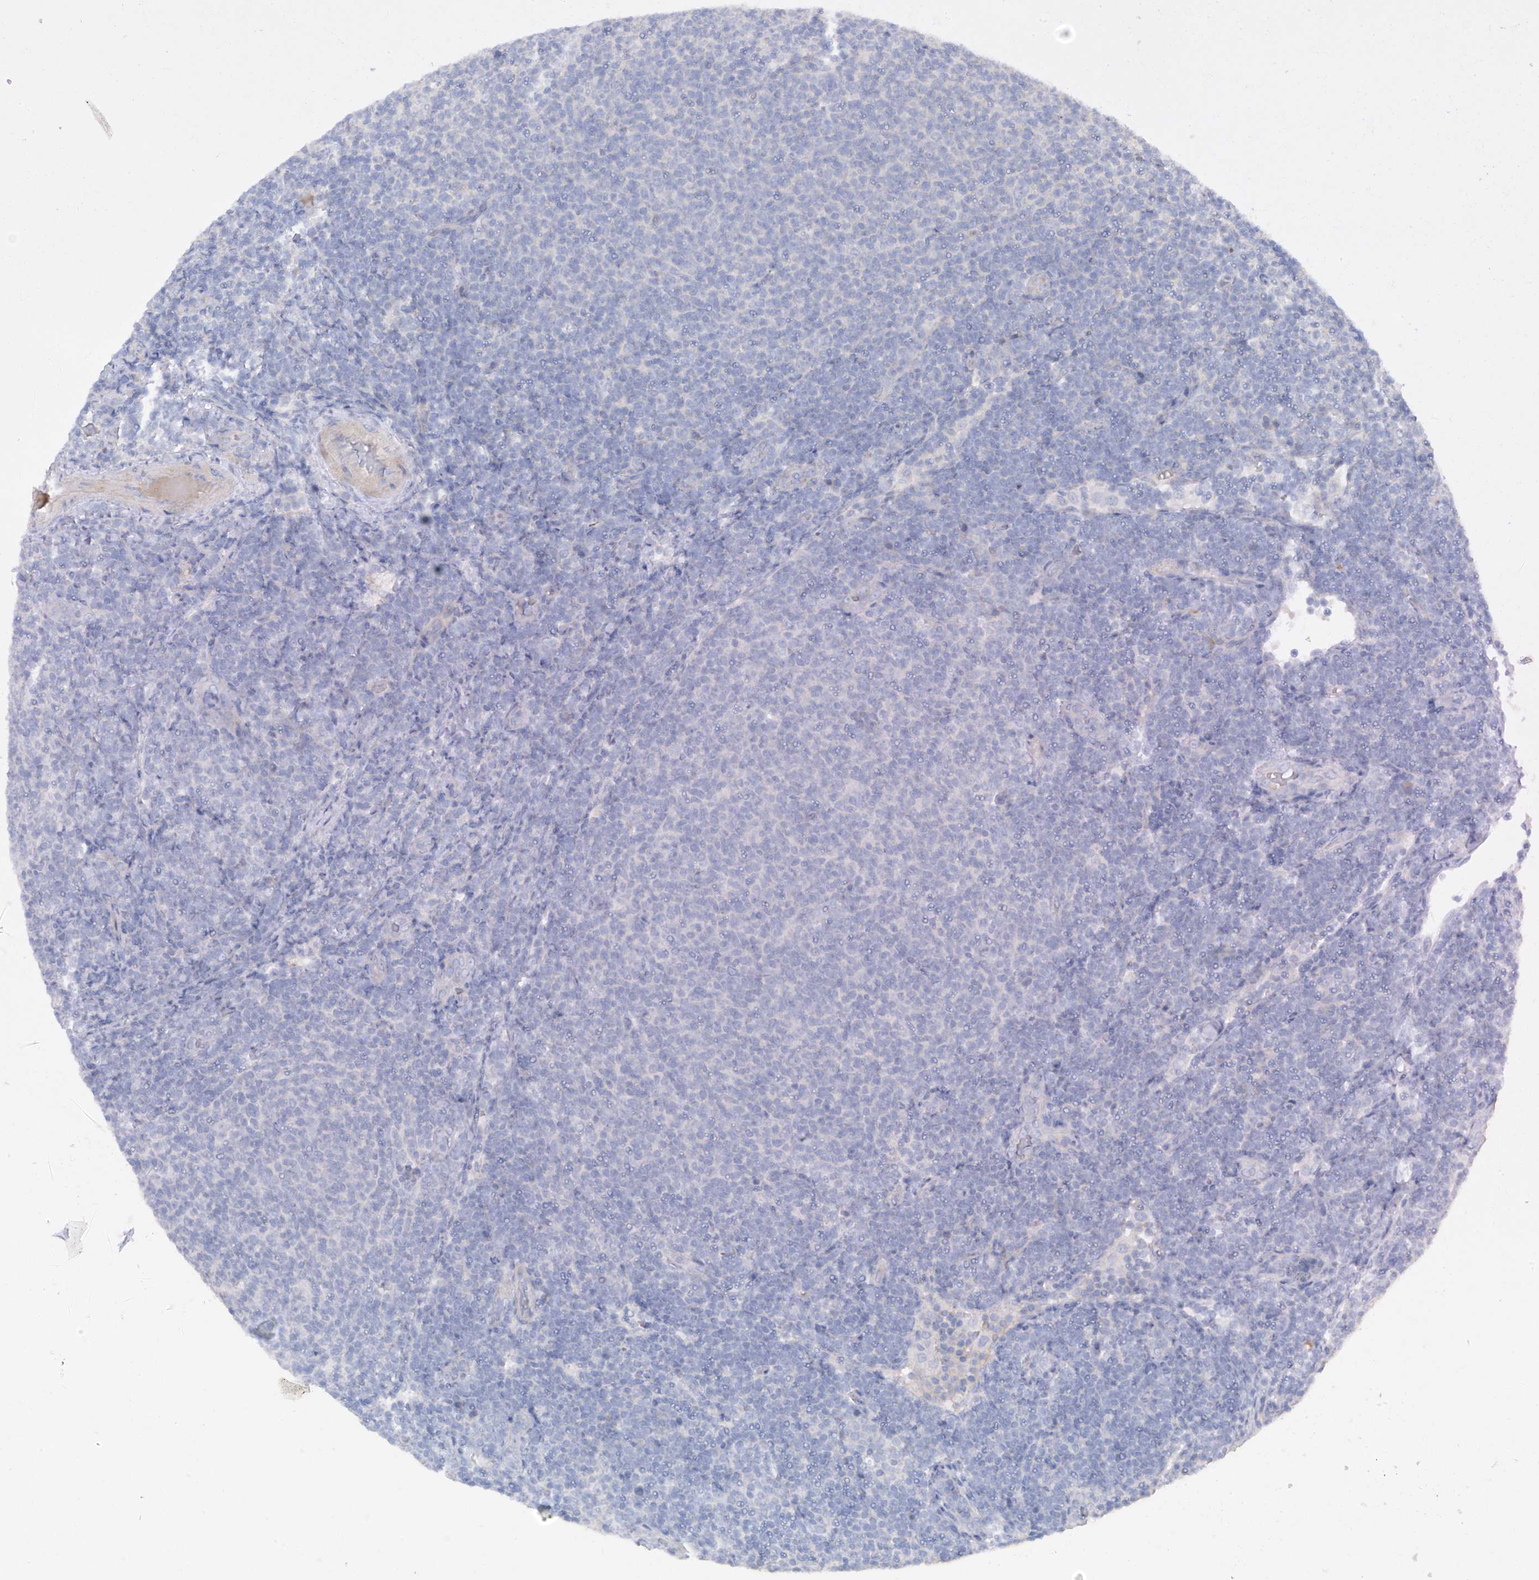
{"staining": {"intensity": "negative", "quantity": "none", "location": "none"}, "tissue": "lymphoma", "cell_type": "Tumor cells", "image_type": "cancer", "snomed": [{"axis": "morphology", "description": "Malignant lymphoma, non-Hodgkin's type, Low grade"}, {"axis": "topography", "description": "Lymph node"}], "caption": "High magnification brightfield microscopy of lymphoma stained with DAB (3,3'-diaminobenzidine) (brown) and counterstained with hematoxylin (blue): tumor cells show no significant staining.", "gene": "PRSS12", "patient": {"sex": "male", "age": 66}}